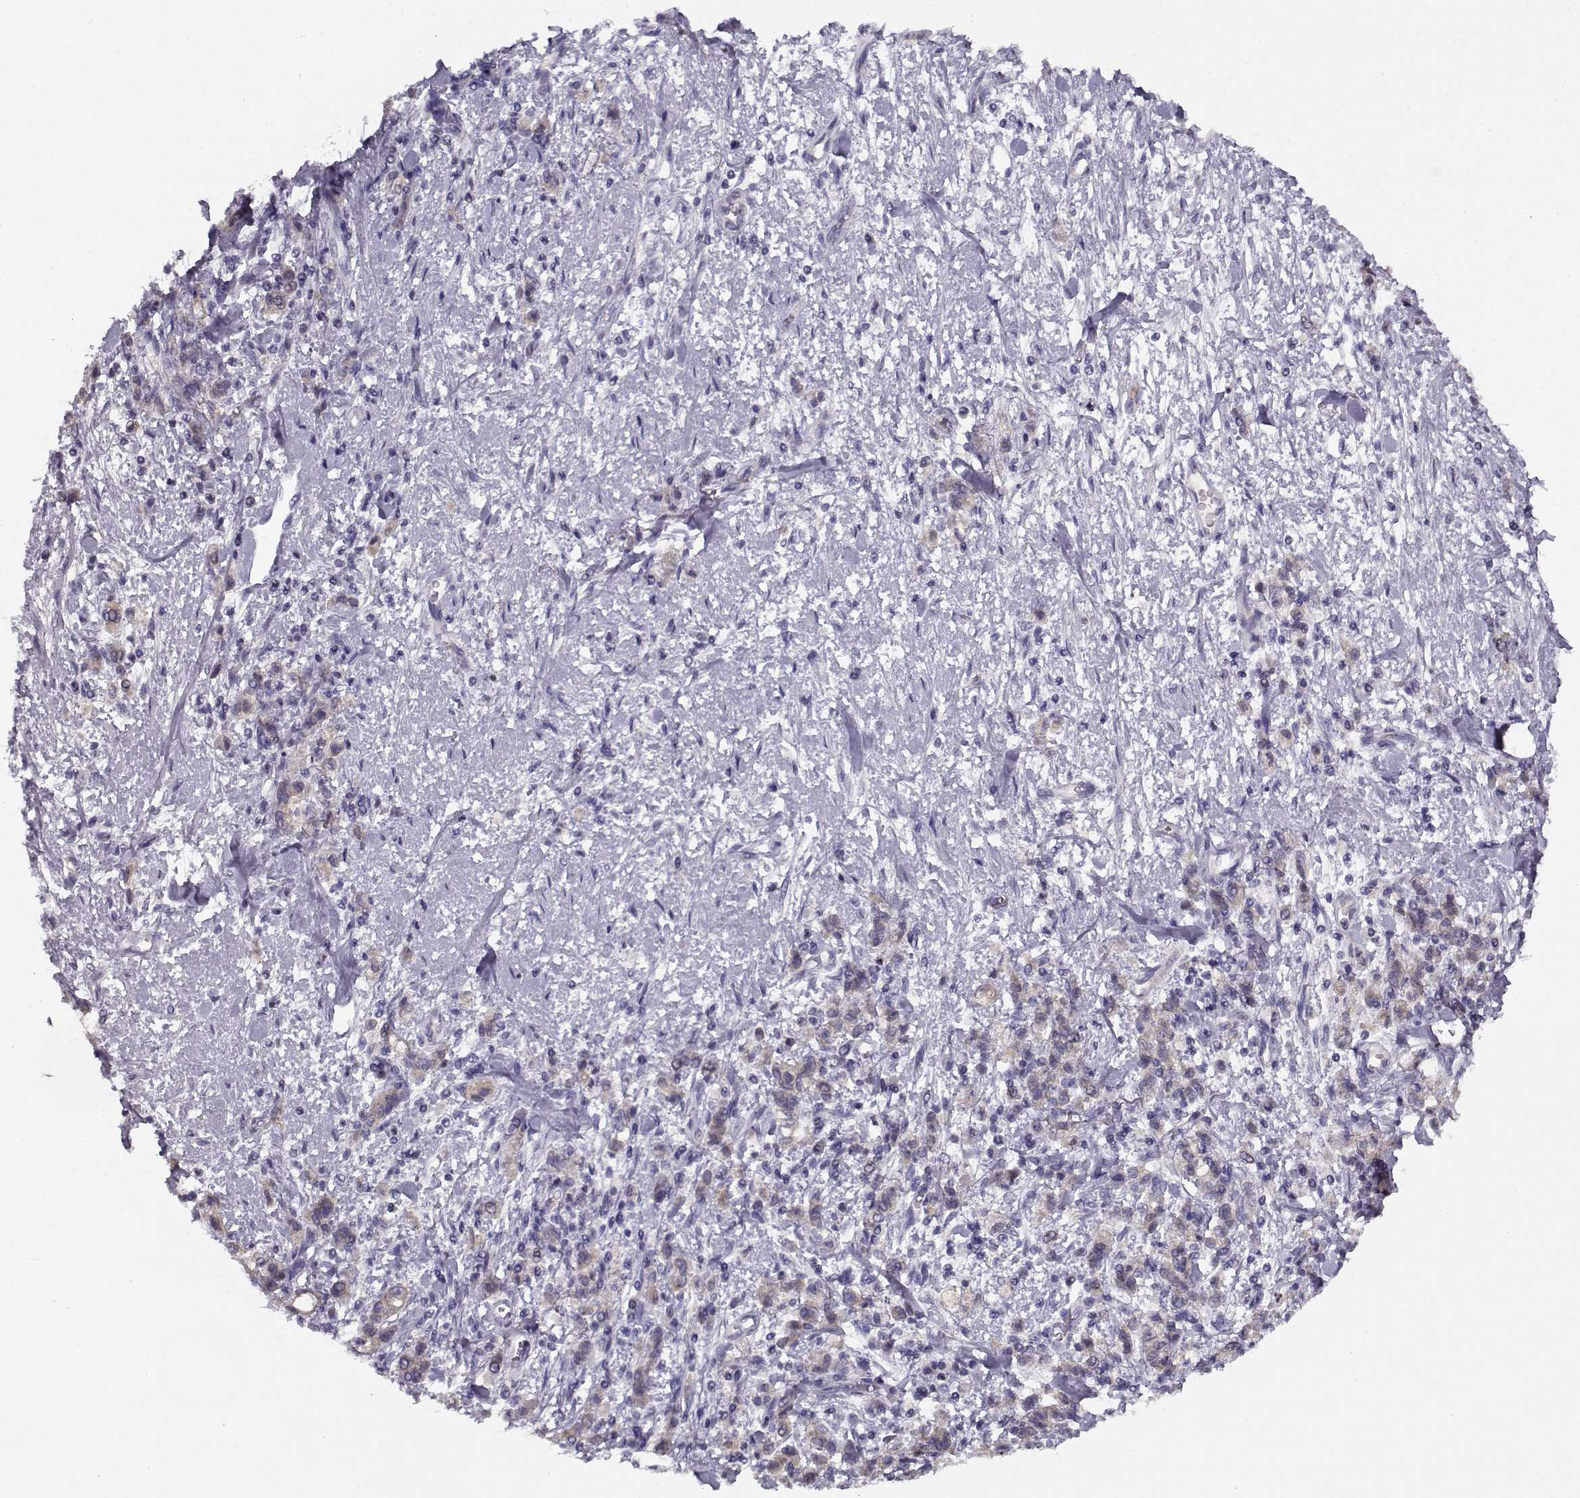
{"staining": {"intensity": "weak", "quantity": "<25%", "location": "cytoplasmic/membranous"}, "tissue": "stomach cancer", "cell_type": "Tumor cells", "image_type": "cancer", "snomed": [{"axis": "morphology", "description": "Adenocarcinoma, NOS"}, {"axis": "topography", "description": "Stomach"}], "caption": "High power microscopy image of an IHC histopathology image of stomach cancer, revealing no significant staining in tumor cells.", "gene": "DDX25", "patient": {"sex": "male", "age": 77}}